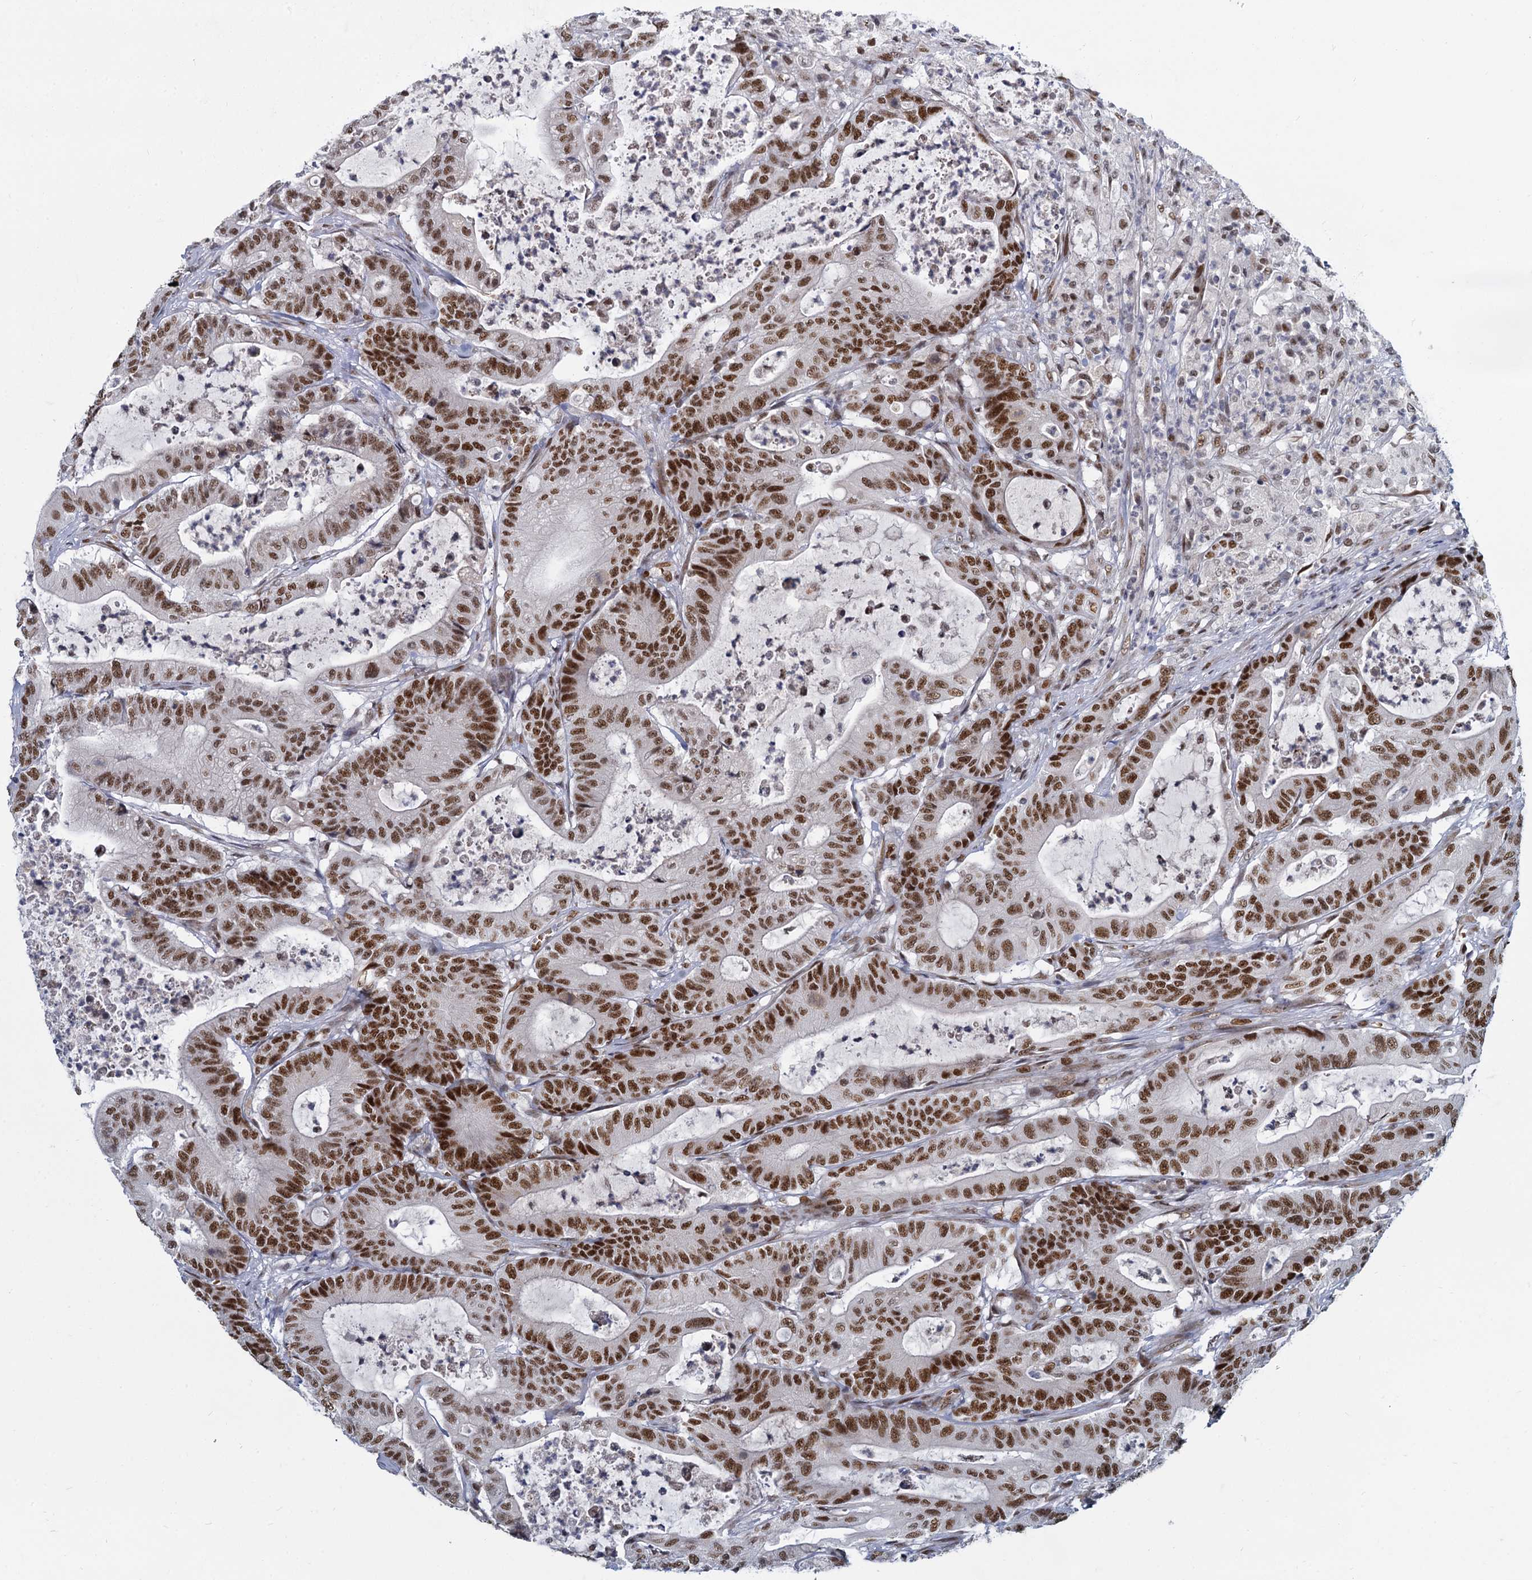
{"staining": {"intensity": "moderate", "quantity": ">75%", "location": "nuclear"}, "tissue": "colorectal cancer", "cell_type": "Tumor cells", "image_type": "cancer", "snomed": [{"axis": "morphology", "description": "Adenocarcinoma, NOS"}, {"axis": "topography", "description": "Colon"}], "caption": "Immunohistochemical staining of adenocarcinoma (colorectal) displays medium levels of moderate nuclear protein positivity in approximately >75% of tumor cells. Immunohistochemistry stains the protein in brown and the nuclei are stained blue.", "gene": "RPRD1A", "patient": {"sex": "female", "age": 84}}